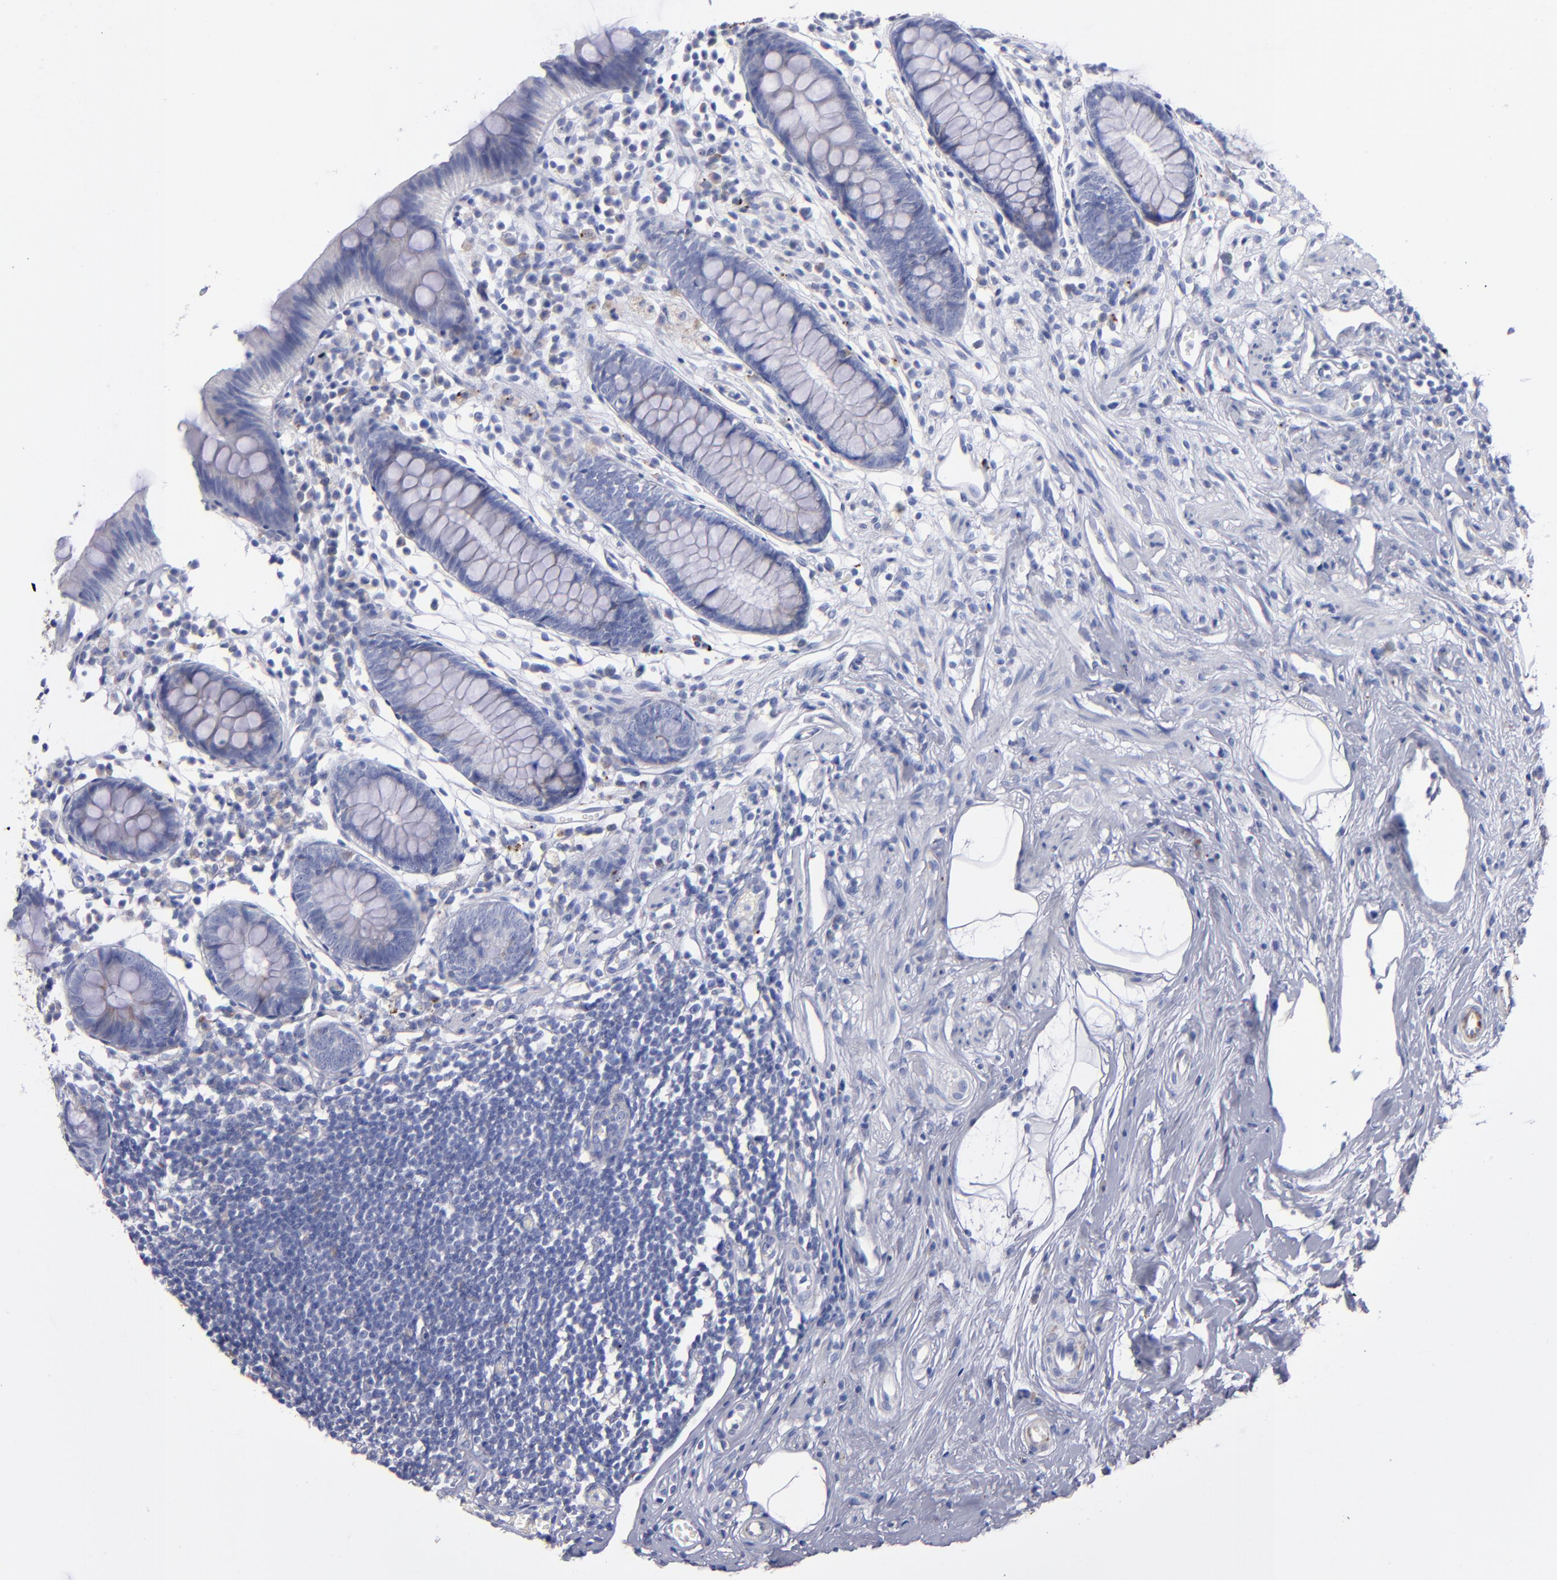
{"staining": {"intensity": "weak", "quantity": "<25%", "location": "cytoplasmic/membranous"}, "tissue": "appendix", "cell_type": "Glandular cells", "image_type": "normal", "snomed": [{"axis": "morphology", "description": "Normal tissue, NOS"}, {"axis": "topography", "description": "Appendix"}], "caption": "Human appendix stained for a protein using immunohistochemistry (IHC) shows no expression in glandular cells.", "gene": "MFGE8", "patient": {"sex": "male", "age": 38}}